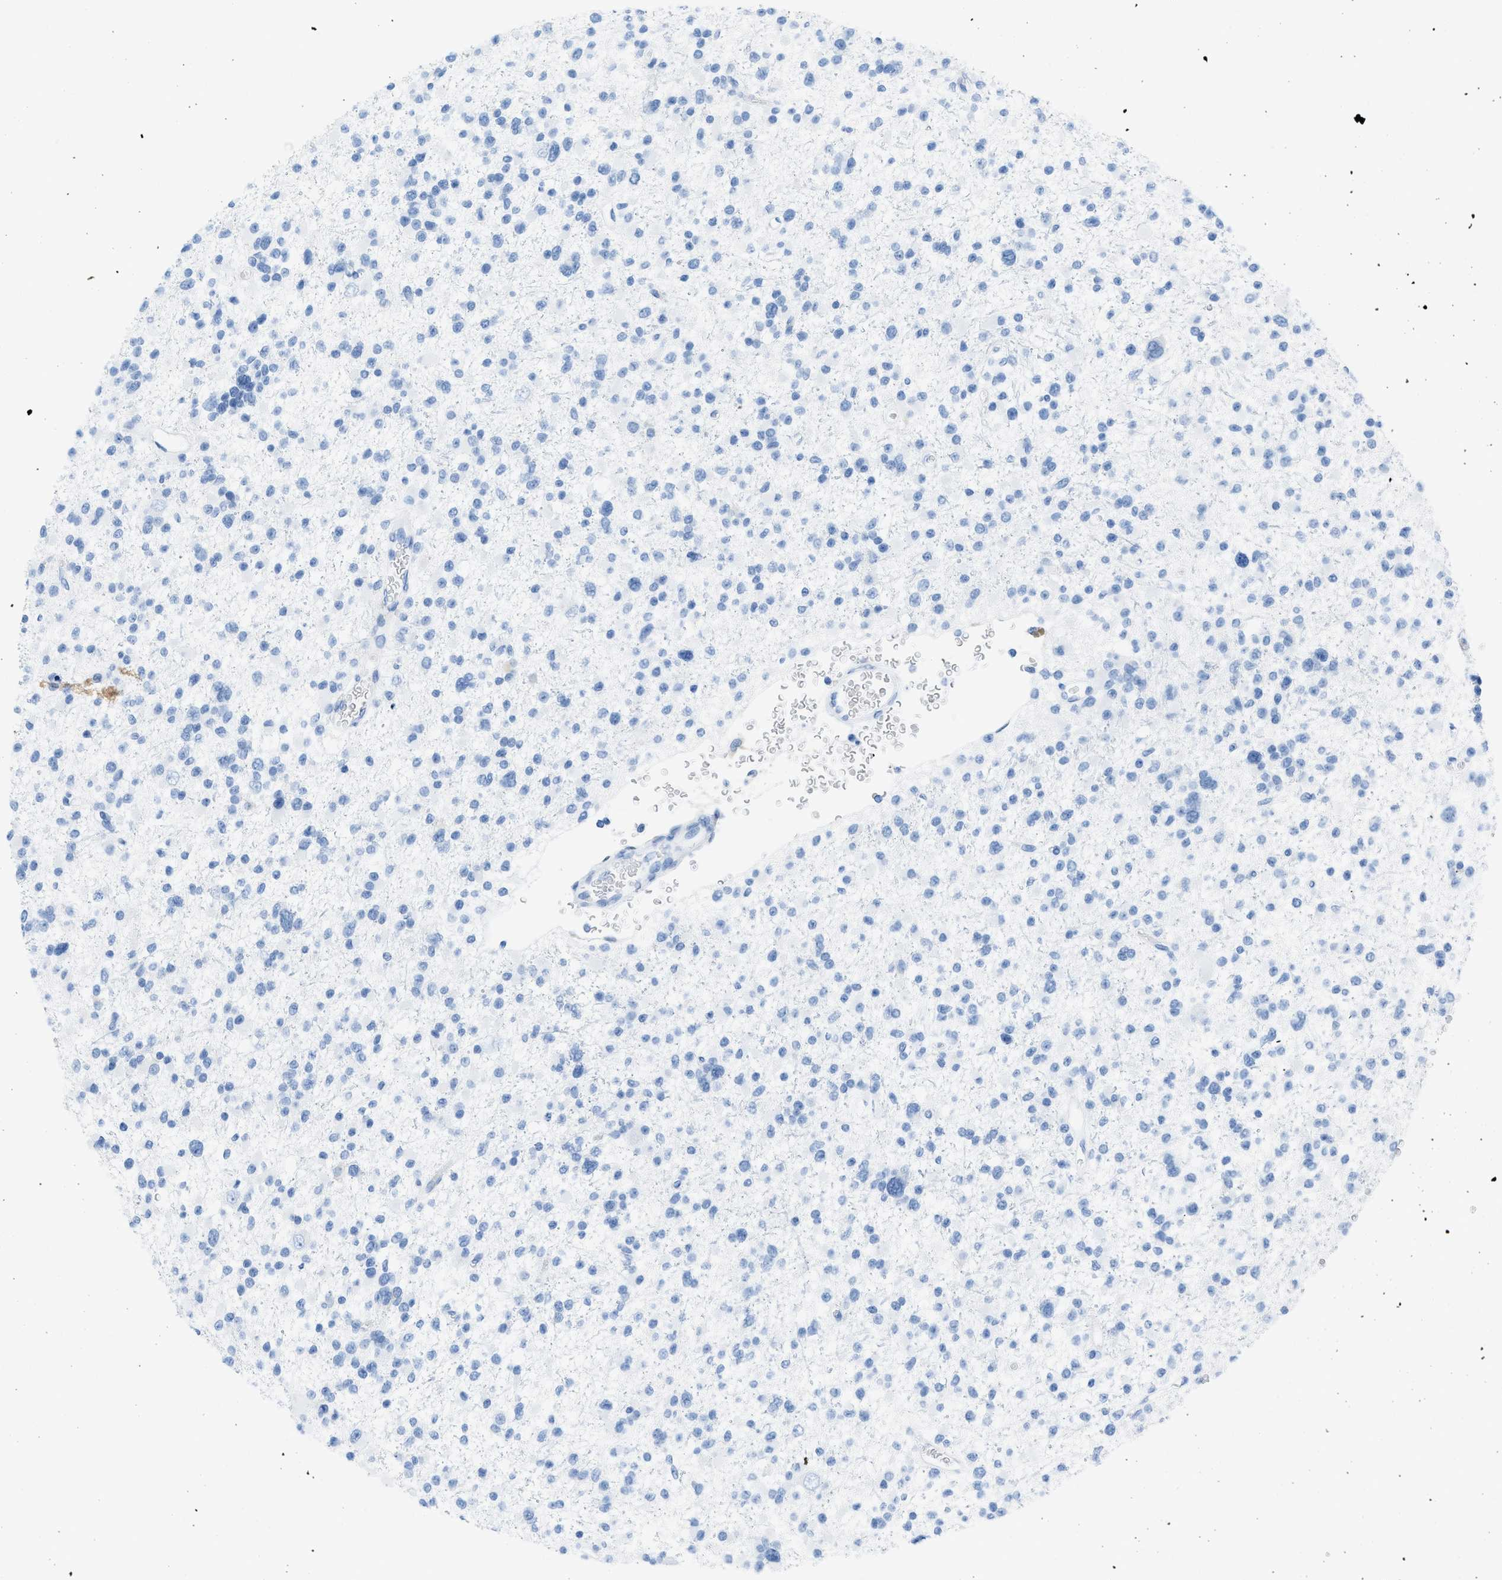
{"staining": {"intensity": "negative", "quantity": "none", "location": "none"}, "tissue": "glioma", "cell_type": "Tumor cells", "image_type": "cancer", "snomed": [{"axis": "morphology", "description": "Glioma, malignant, Low grade"}, {"axis": "topography", "description": "Brain"}], "caption": "This is an immunohistochemistry (IHC) photomicrograph of human malignant glioma (low-grade). There is no staining in tumor cells.", "gene": "ASGR1", "patient": {"sex": "female", "age": 22}}